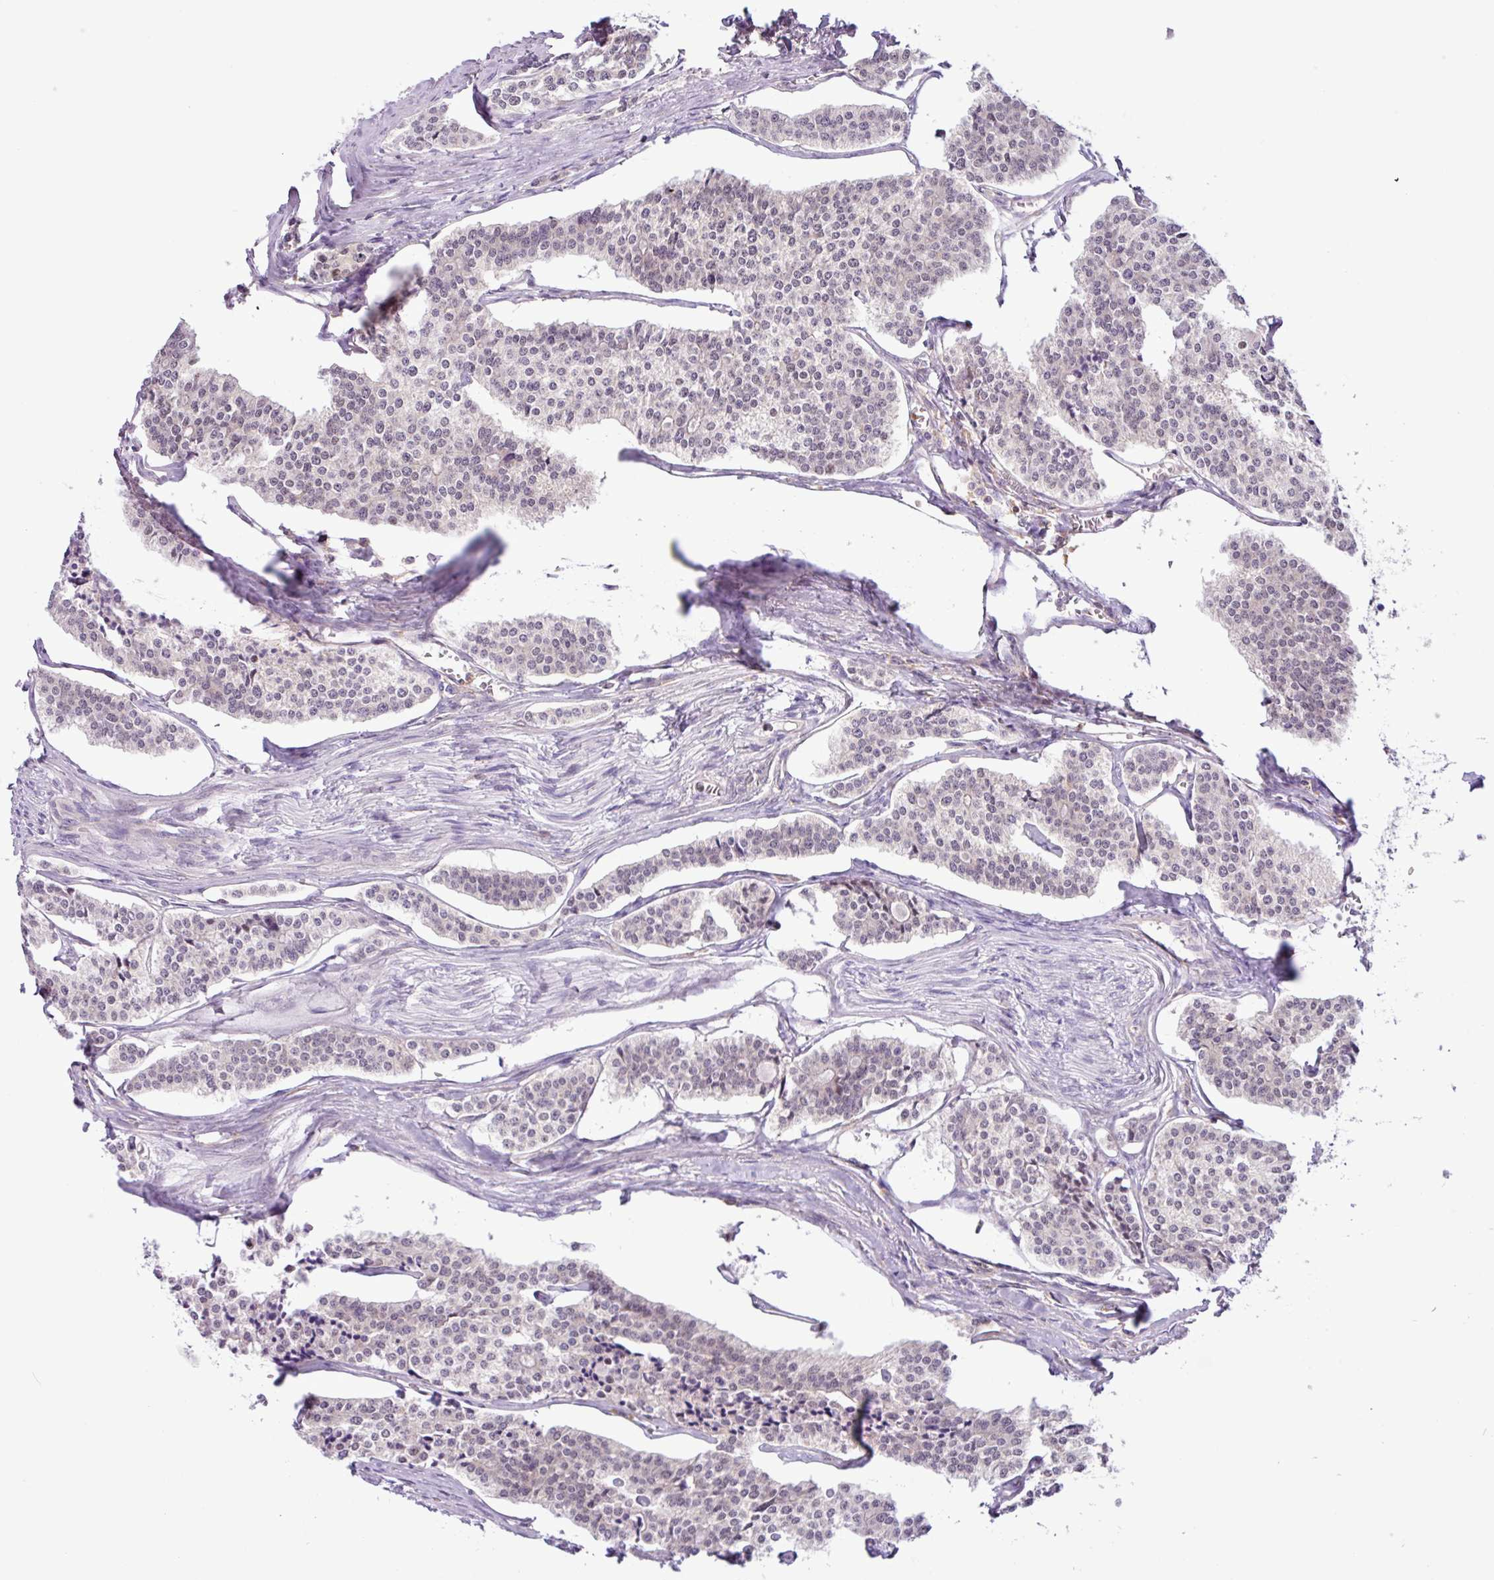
{"staining": {"intensity": "negative", "quantity": "none", "location": "none"}, "tissue": "carcinoid", "cell_type": "Tumor cells", "image_type": "cancer", "snomed": [{"axis": "morphology", "description": "Carcinoid, malignant, NOS"}, {"axis": "topography", "description": "Small intestine"}], "caption": "This is an immunohistochemistry (IHC) photomicrograph of human carcinoid. There is no expression in tumor cells.", "gene": "ACTR3", "patient": {"sex": "male", "age": 63}}